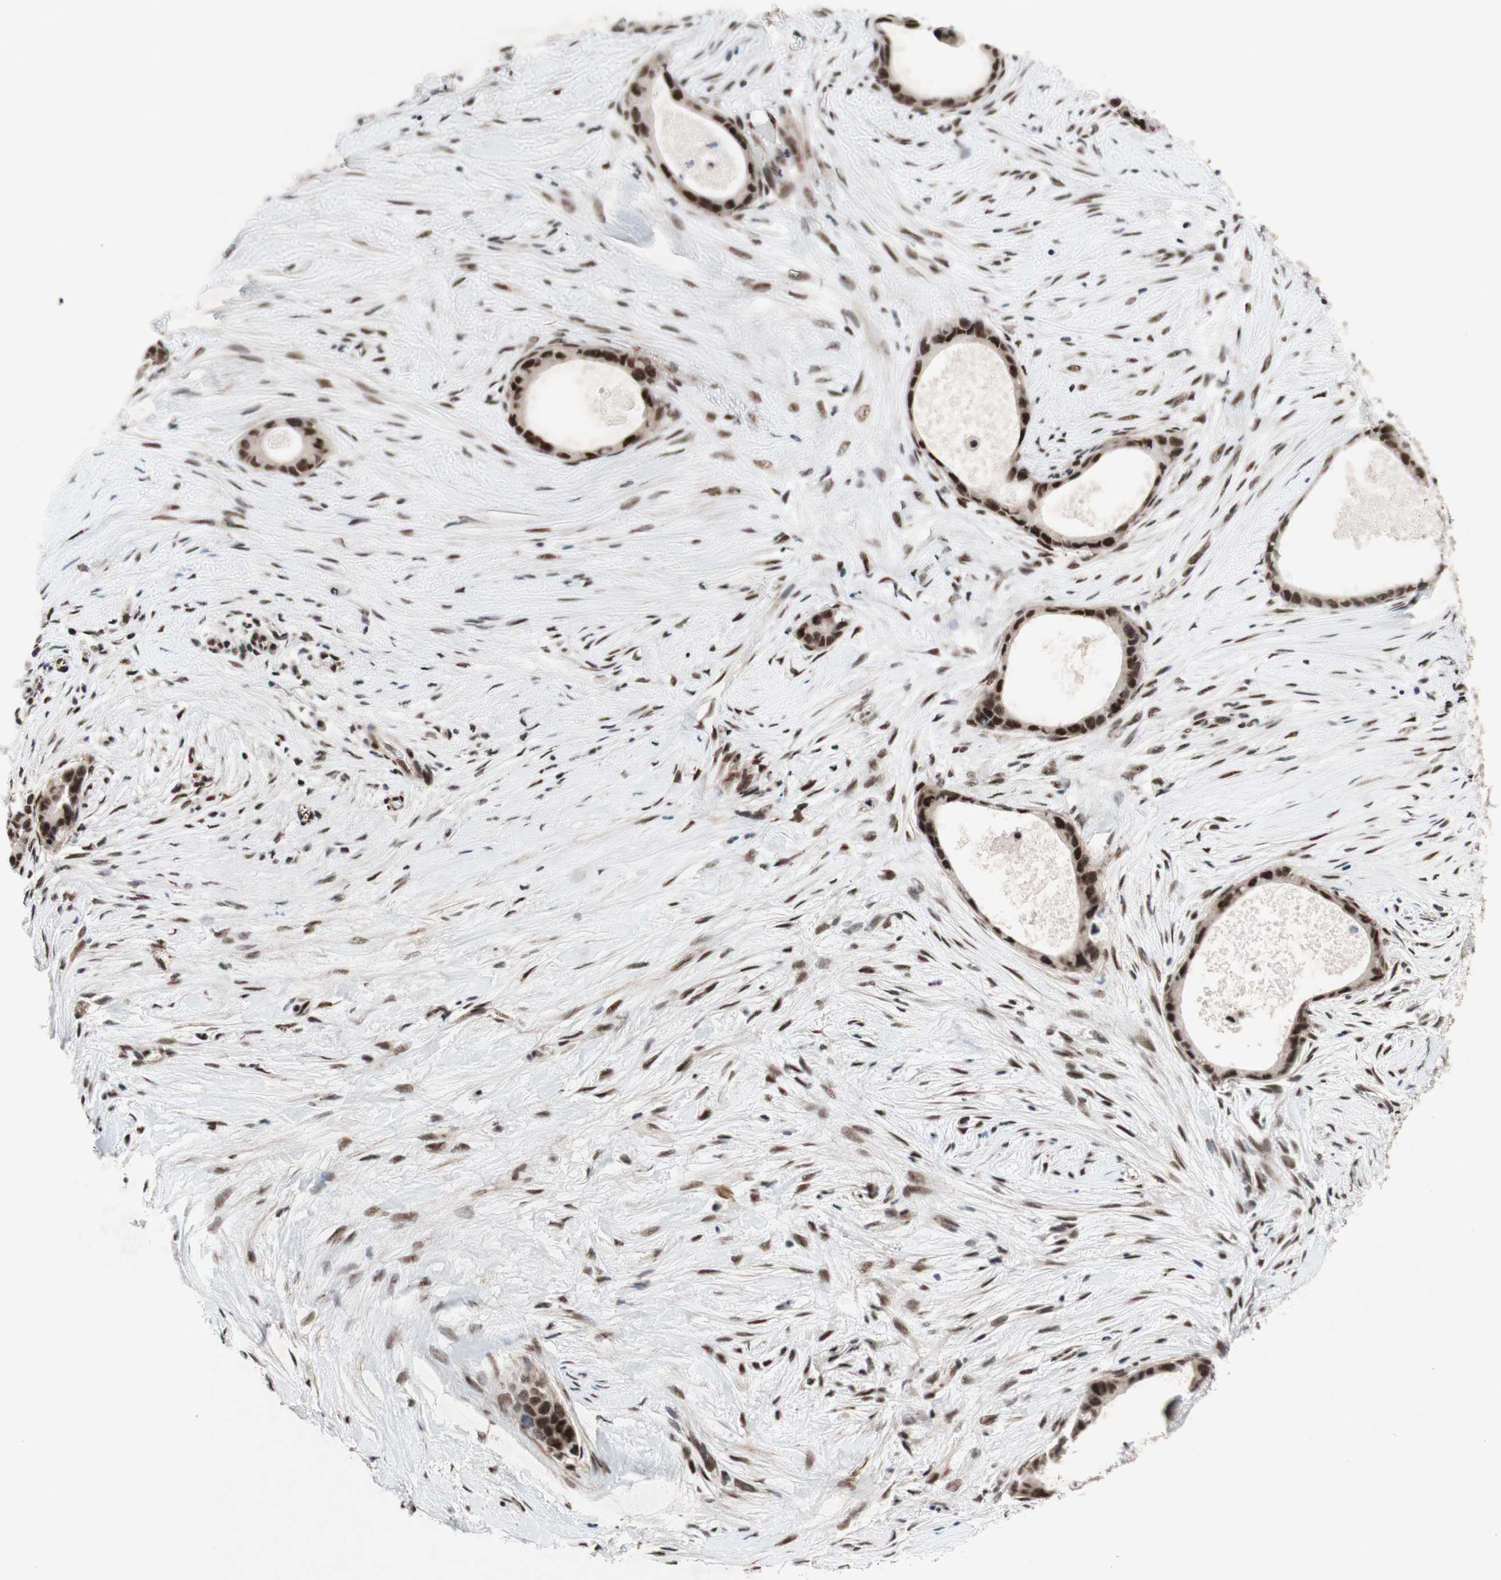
{"staining": {"intensity": "strong", "quantity": ">75%", "location": "nuclear"}, "tissue": "liver cancer", "cell_type": "Tumor cells", "image_type": "cancer", "snomed": [{"axis": "morphology", "description": "Cholangiocarcinoma"}, {"axis": "topography", "description": "Liver"}], "caption": "Cholangiocarcinoma (liver) stained for a protein (brown) shows strong nuclear positive positivity in about >75% of tumor cells.", "gene": "TLE1", "patient": {"sex": "female", "age": 55}}